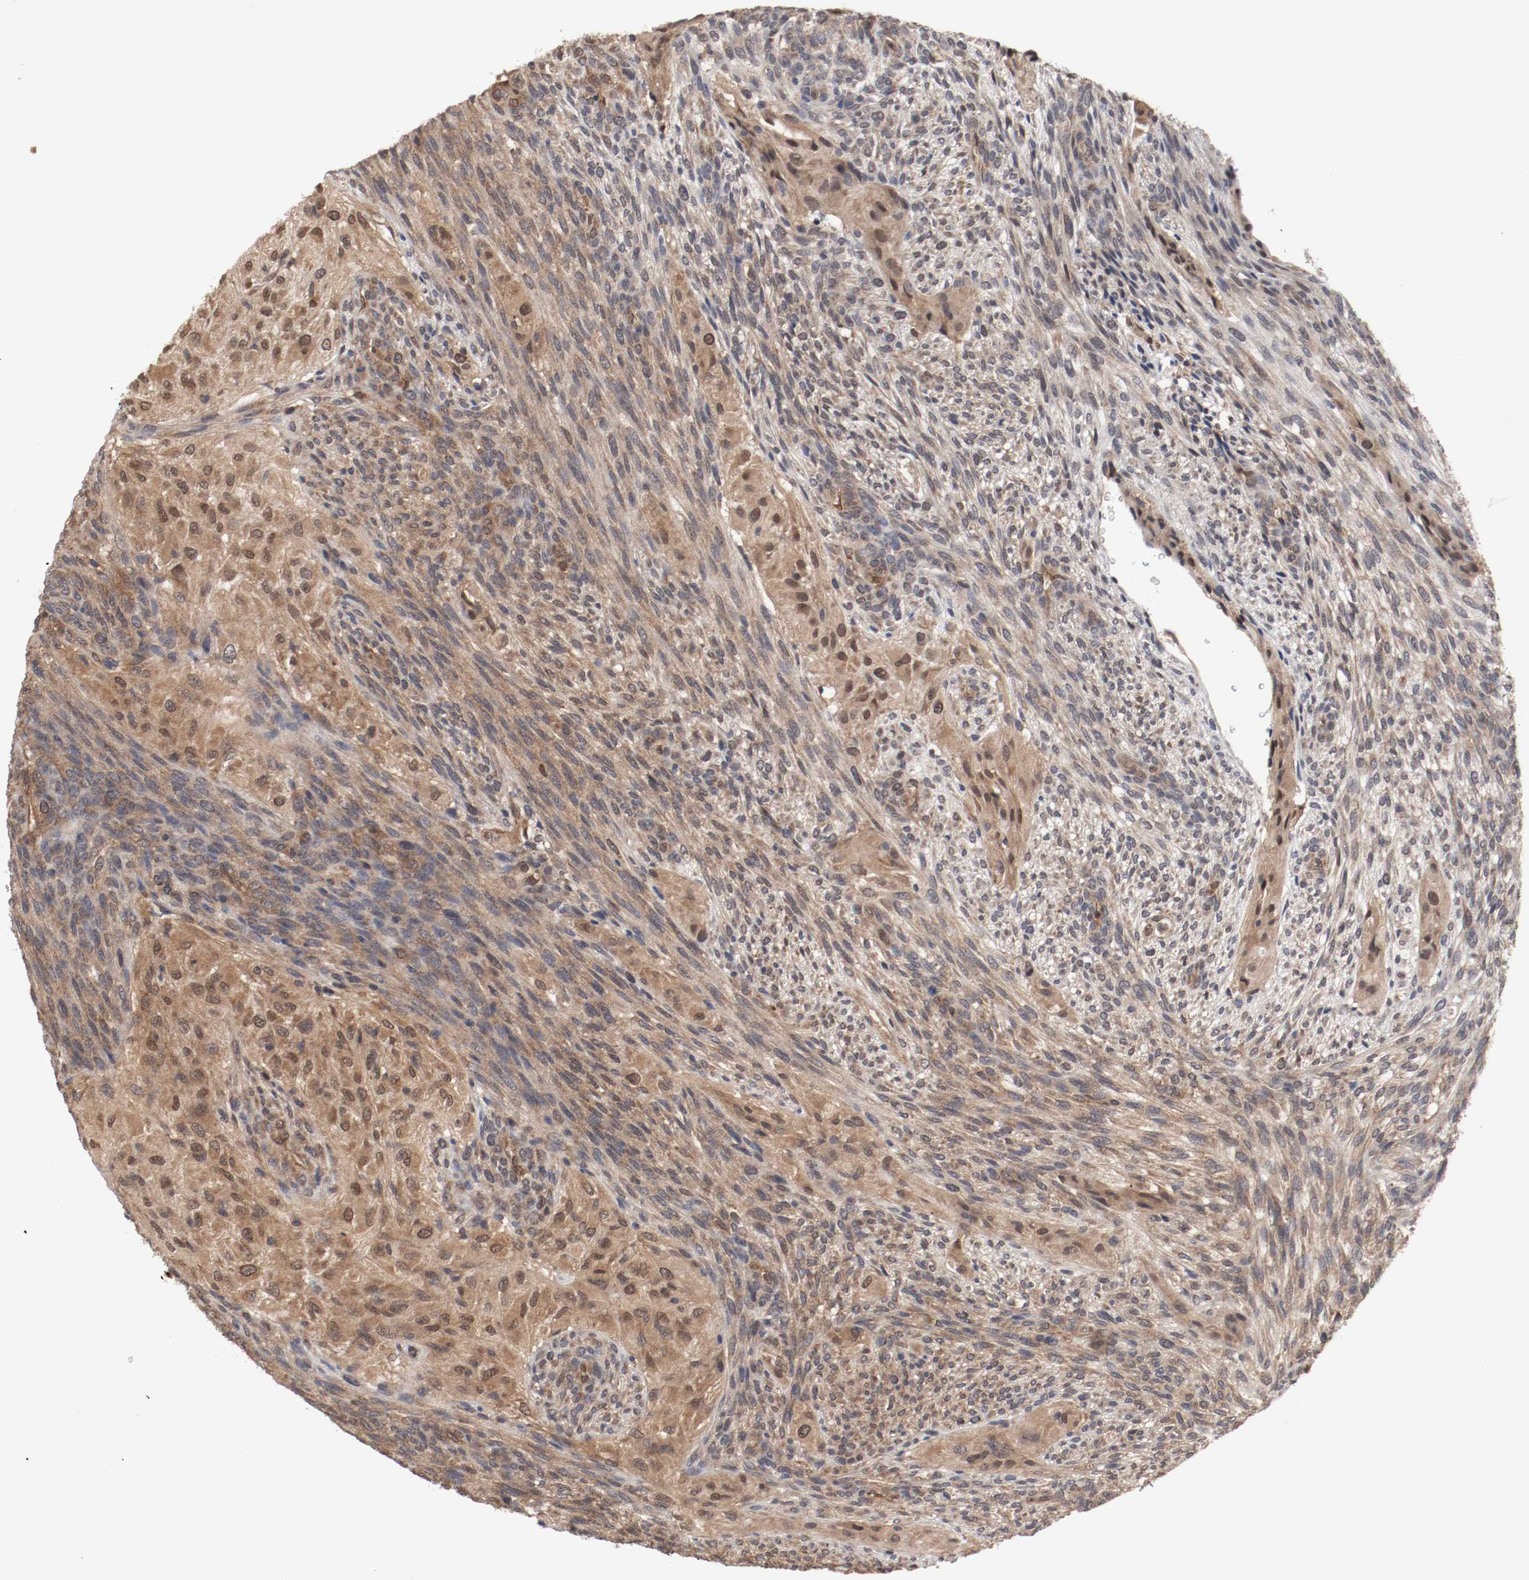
{"staining": {"intensity": "moderate", "quantity": ">75%", "location": "cytoplasmic/membranous"}, "tissue": "glioma", "cell_type": "Tumor cells", "image_type": "cancer", "snomed": [{"axis": "morphology", "description": "Glioma, malignant, High grade"}, {"axis": "topography", "description": "Cerebral cortex"}], "caption": "Human malignant glioma (high-grade) stained with a protein marker reveals moderate staining in tumor cells.", "gene": "AFG3L2", "patient": {"sex": "female", "age": 55}}